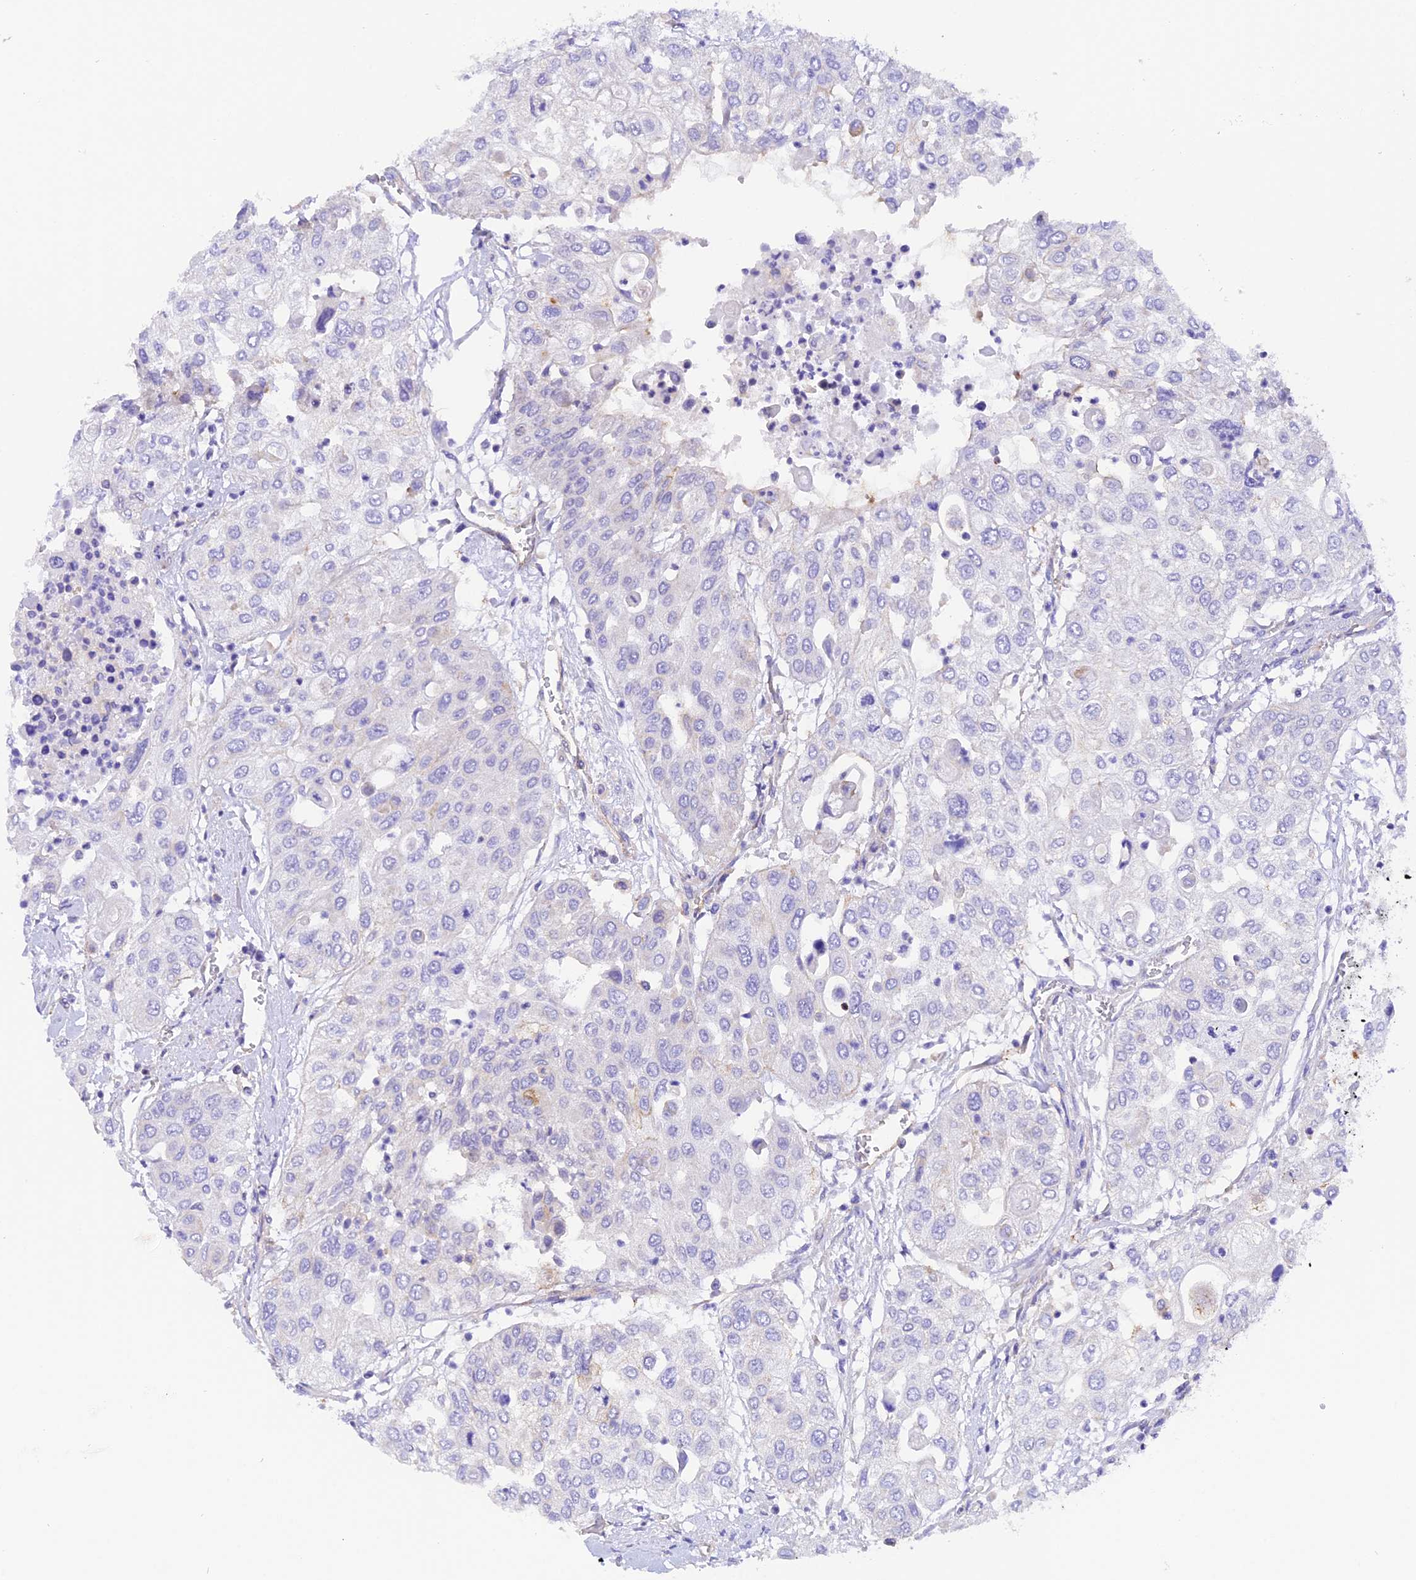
{"staining": {"intensity": "negative", "quantity": "none", "location": "none"}, "tissue": "urothelial cancer", "cell_type": "Tumor cells", "image_type": "cancer", "snomed": [{"axis": "morphology", "description": "Urothelial carcinoma, High grade"}, {"axis": "topography", "description": "Urinary bladder"}], "caption": "High power microscopy image of an immunohistochemistry (IHC) histopathology image of urothelial carcinoma (high-grade), revealing no significant positivity in tumor cells.", "gene": "FAM193A", "patient": {"sex": "female", "age": 79}}